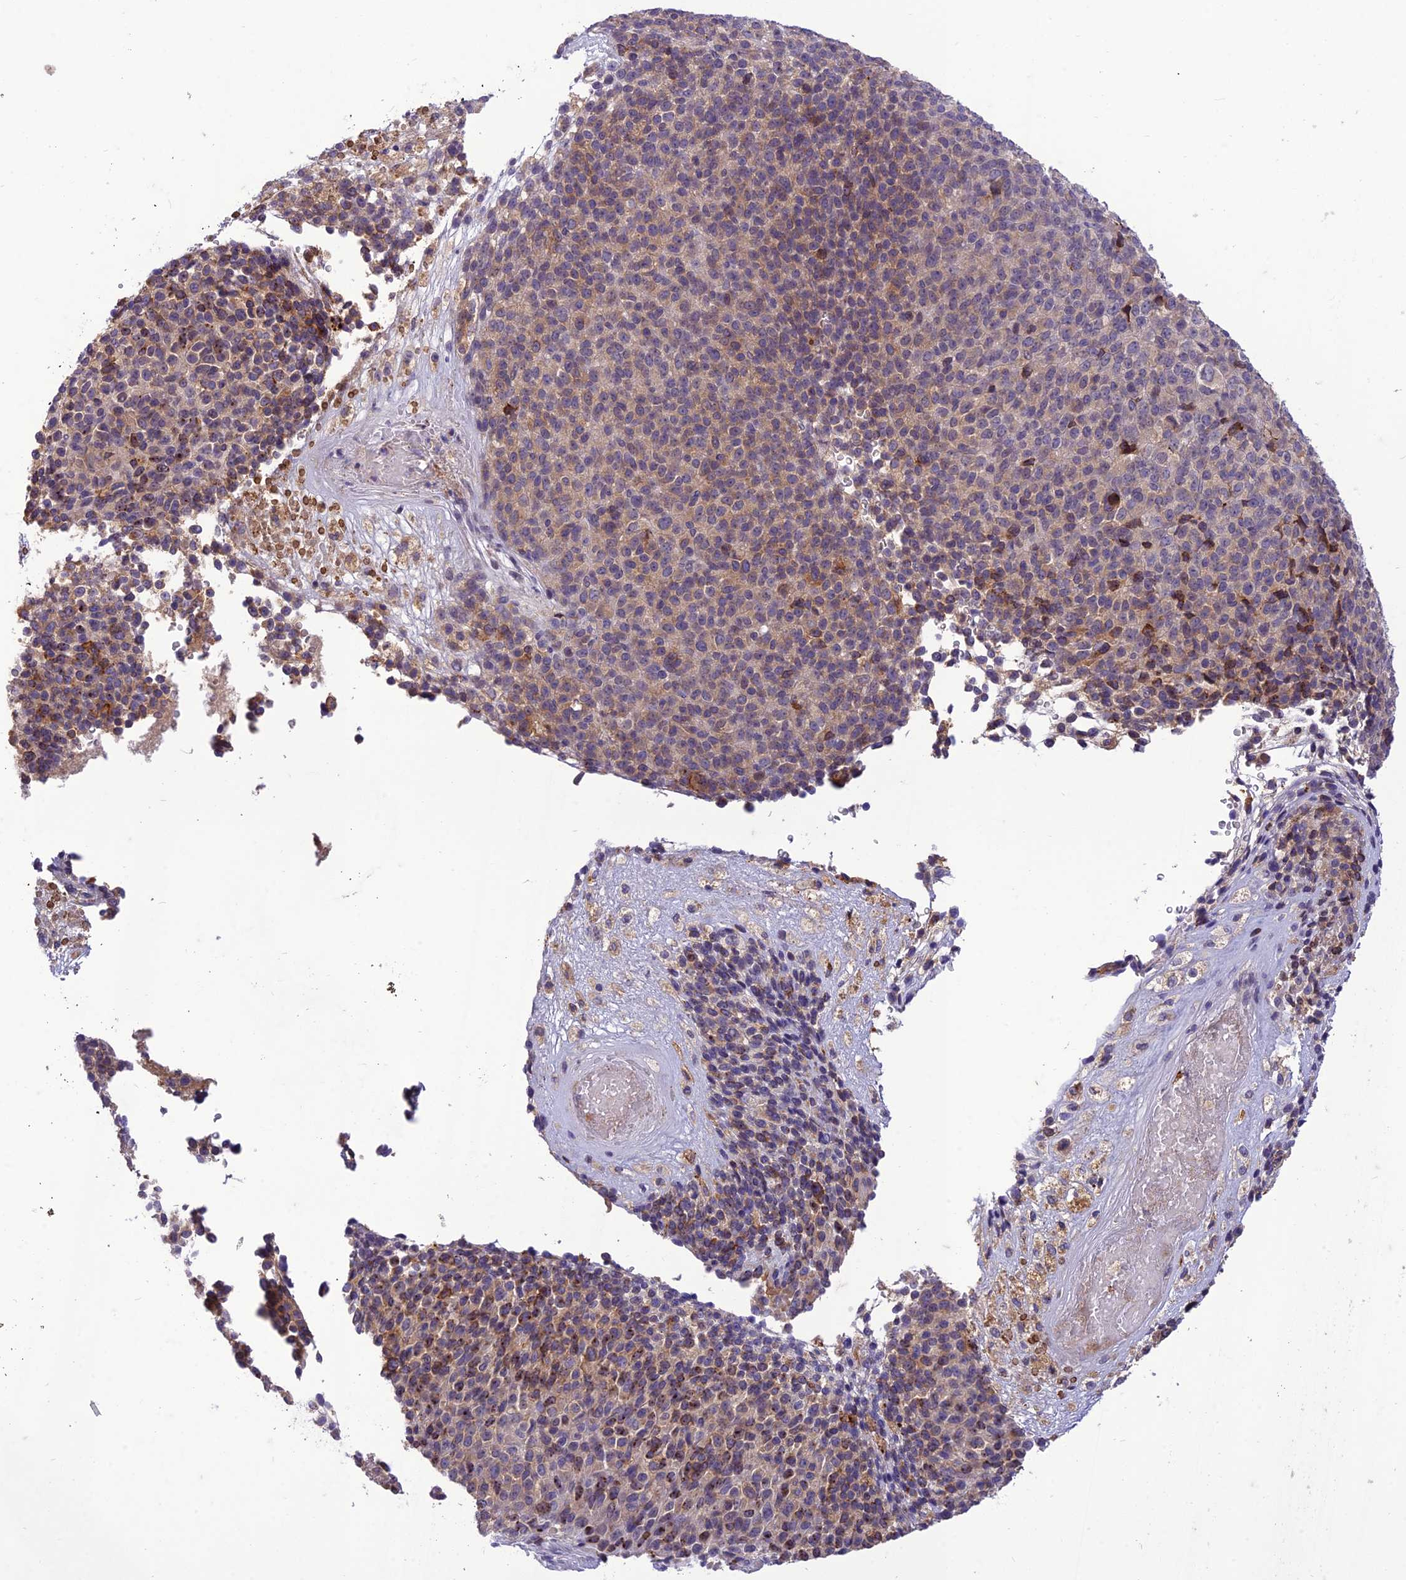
{"staining": {"intensity": "weak", "quantity": "25%-75%", "location": "cytoplasmic/membranous"}, "tissue": "melanoma", "cell_type": "Tumor cells", "image_type": "cancer", "snomed": [{"axis": "morphology", "description": "Malignant melanoma, Metastatic site"}, {"axis": "topography", "description": "Brain"}], "caption": "Human malignant melanoma (metastatic site) stained with a brown dye reveals weak cytoplasmic/membranous positive staining in approximately 25%-75% of tumor cells.", "gene": "ITGAE", "patient": {"sex": "female", "age": 56}}